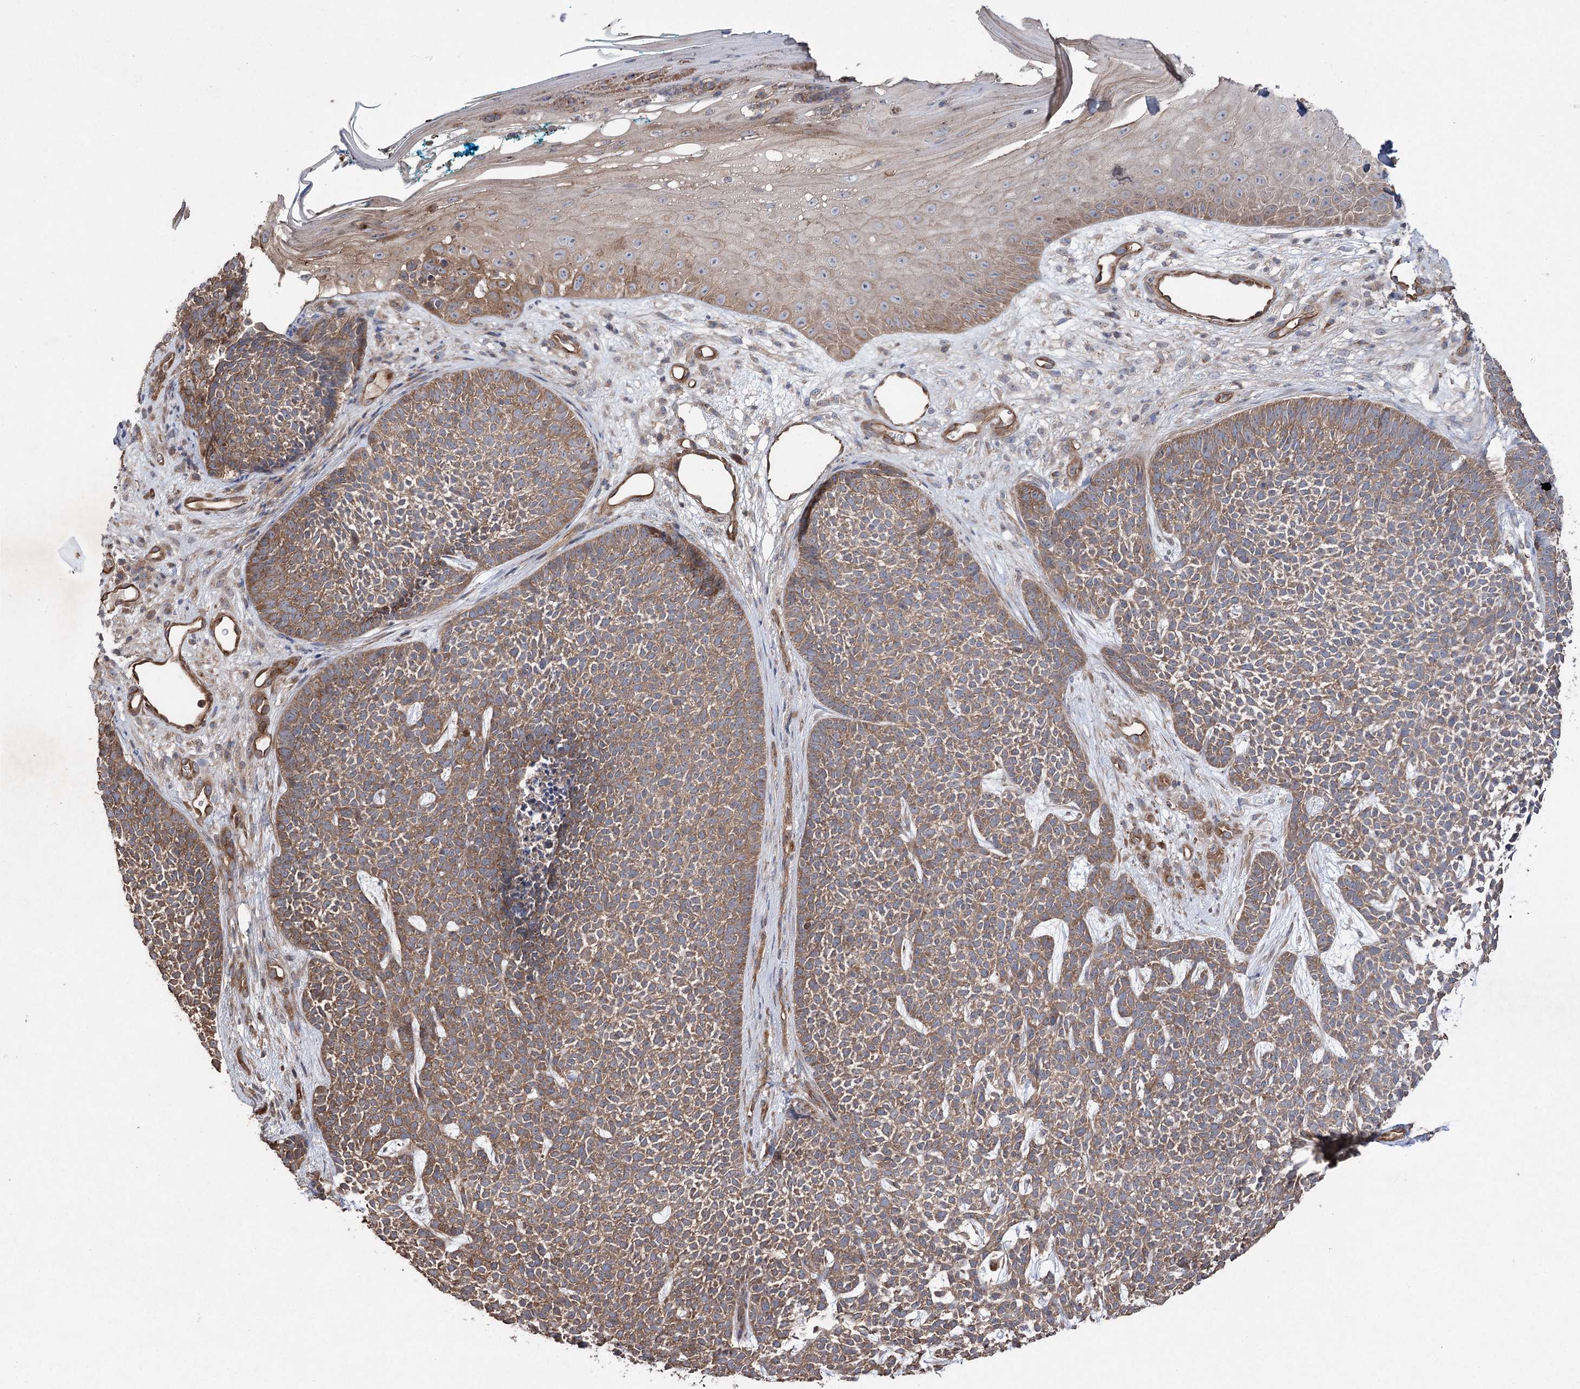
{"staining": {"intensity": "moderate", "quantity": ">75%", "location": "cytoplasmic/membranous"}, "tissue": "skin cancer", "cell_type": "Tumor cells", "image_type": "cancer", "snomed": [{"axis": "morphology", "description": "Basal cell carcinoma"}, {"axis": "topography", "description": "Skin"}], "caption": "Immunohistochemistry (IHC) image of skin cancer stained for a protein (brown), which exhibits medium levels of moderate cytoplasmic/membranous positivity in approximately >75% of tumor cells.", "gene": "LARS2", "patient": {"sex": "female", "age": 84}}